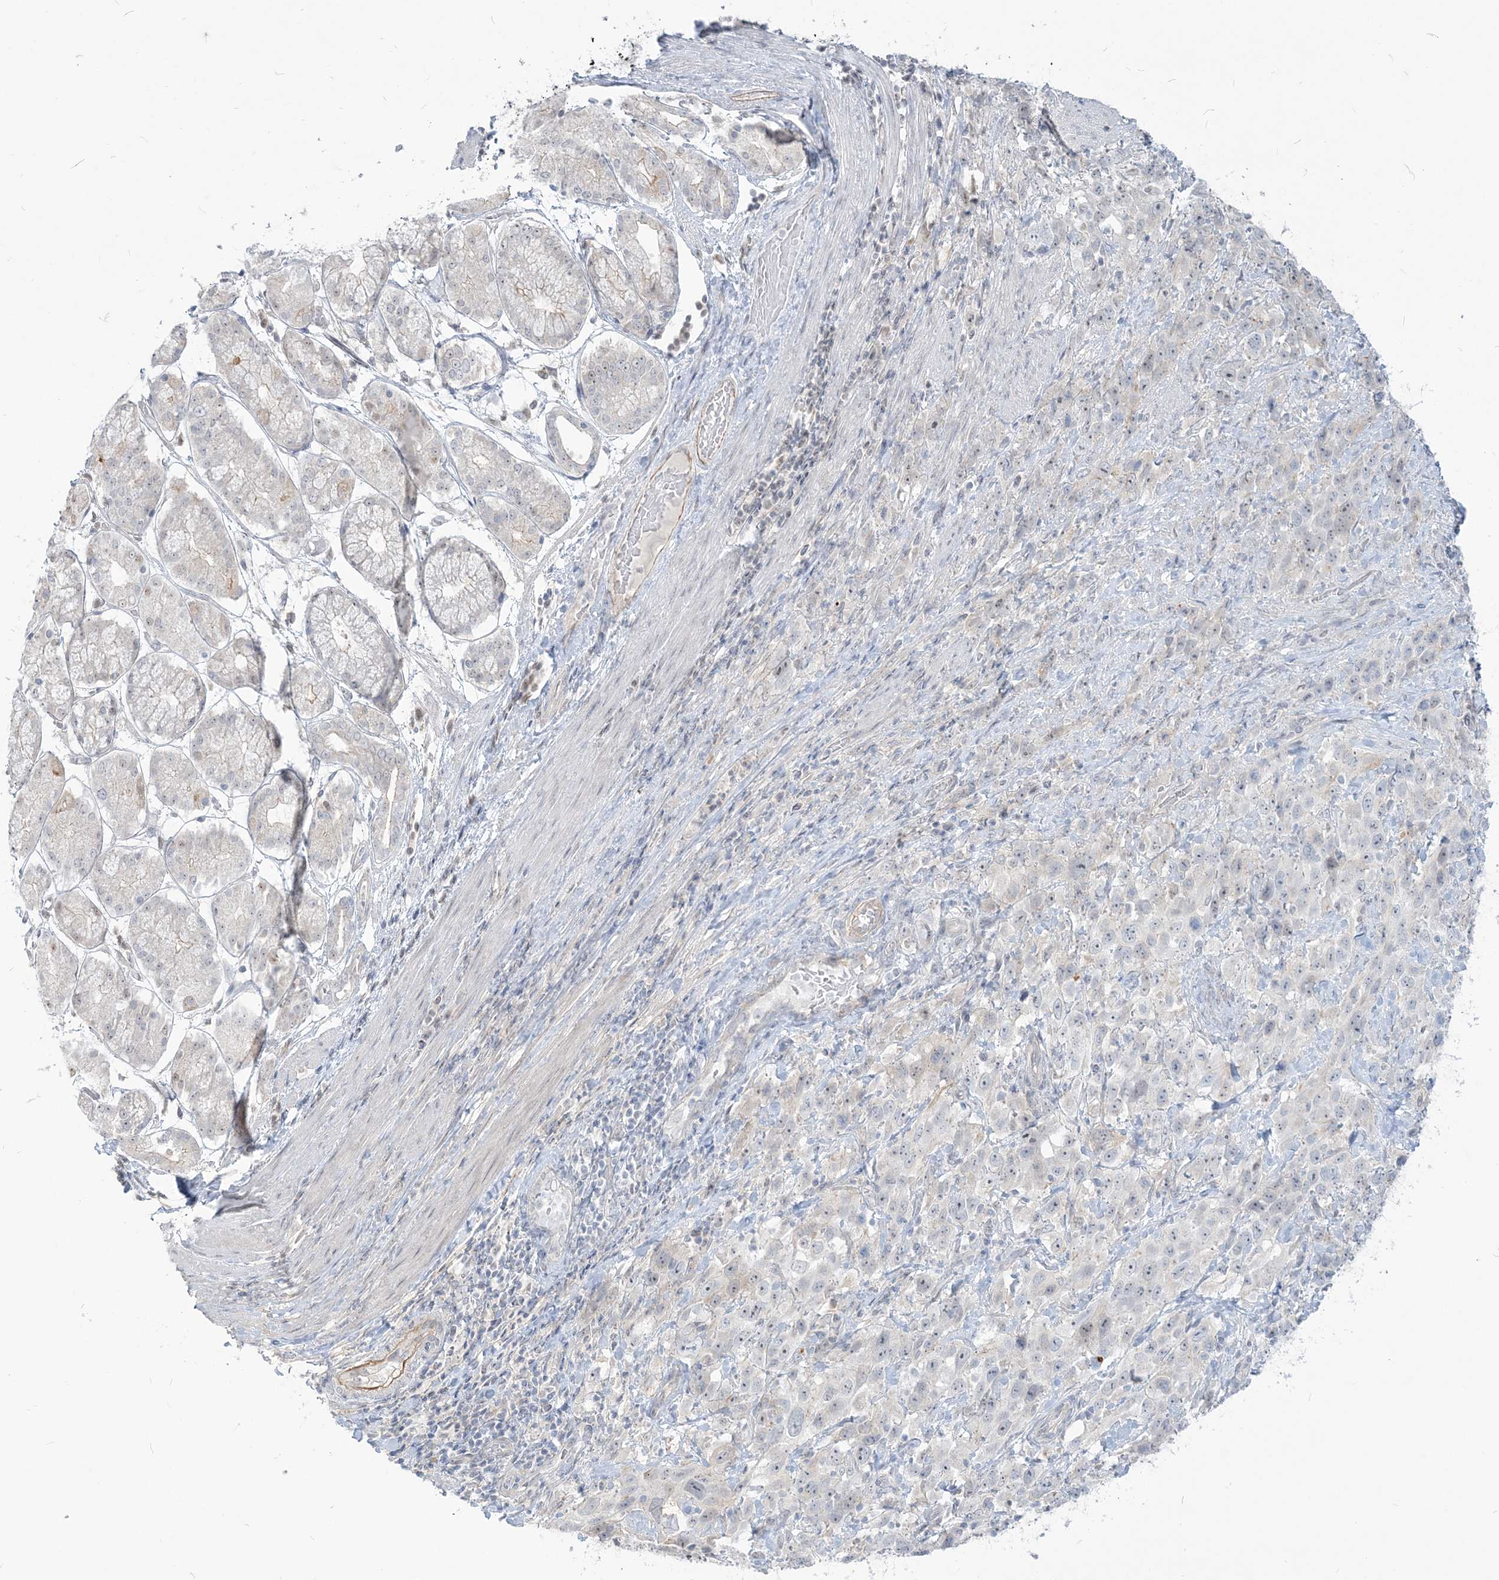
{"staining": {"intensity": "negative", "quantity": "none", "location": "none"}, "tissue": "stomach cancer", "cell_type": "Tumor cells", "image_type": "cancer", "snomed": [{"axis": "morphology", "description": "Normal tissue, NOS"}, {"axis": "morphology", "description": "Adenocarcinoma, NOS"}, {"axis": "topography", "description": "Lymph node"}, {"axis": "topography", "description": "Stomach"}], "caption": "The IHC image has no significant positivity in tumor cells of stomach adenocarcinoma tissue.", "gene": "SDAD1", "patient": {"sex": "male", "age": 48}}